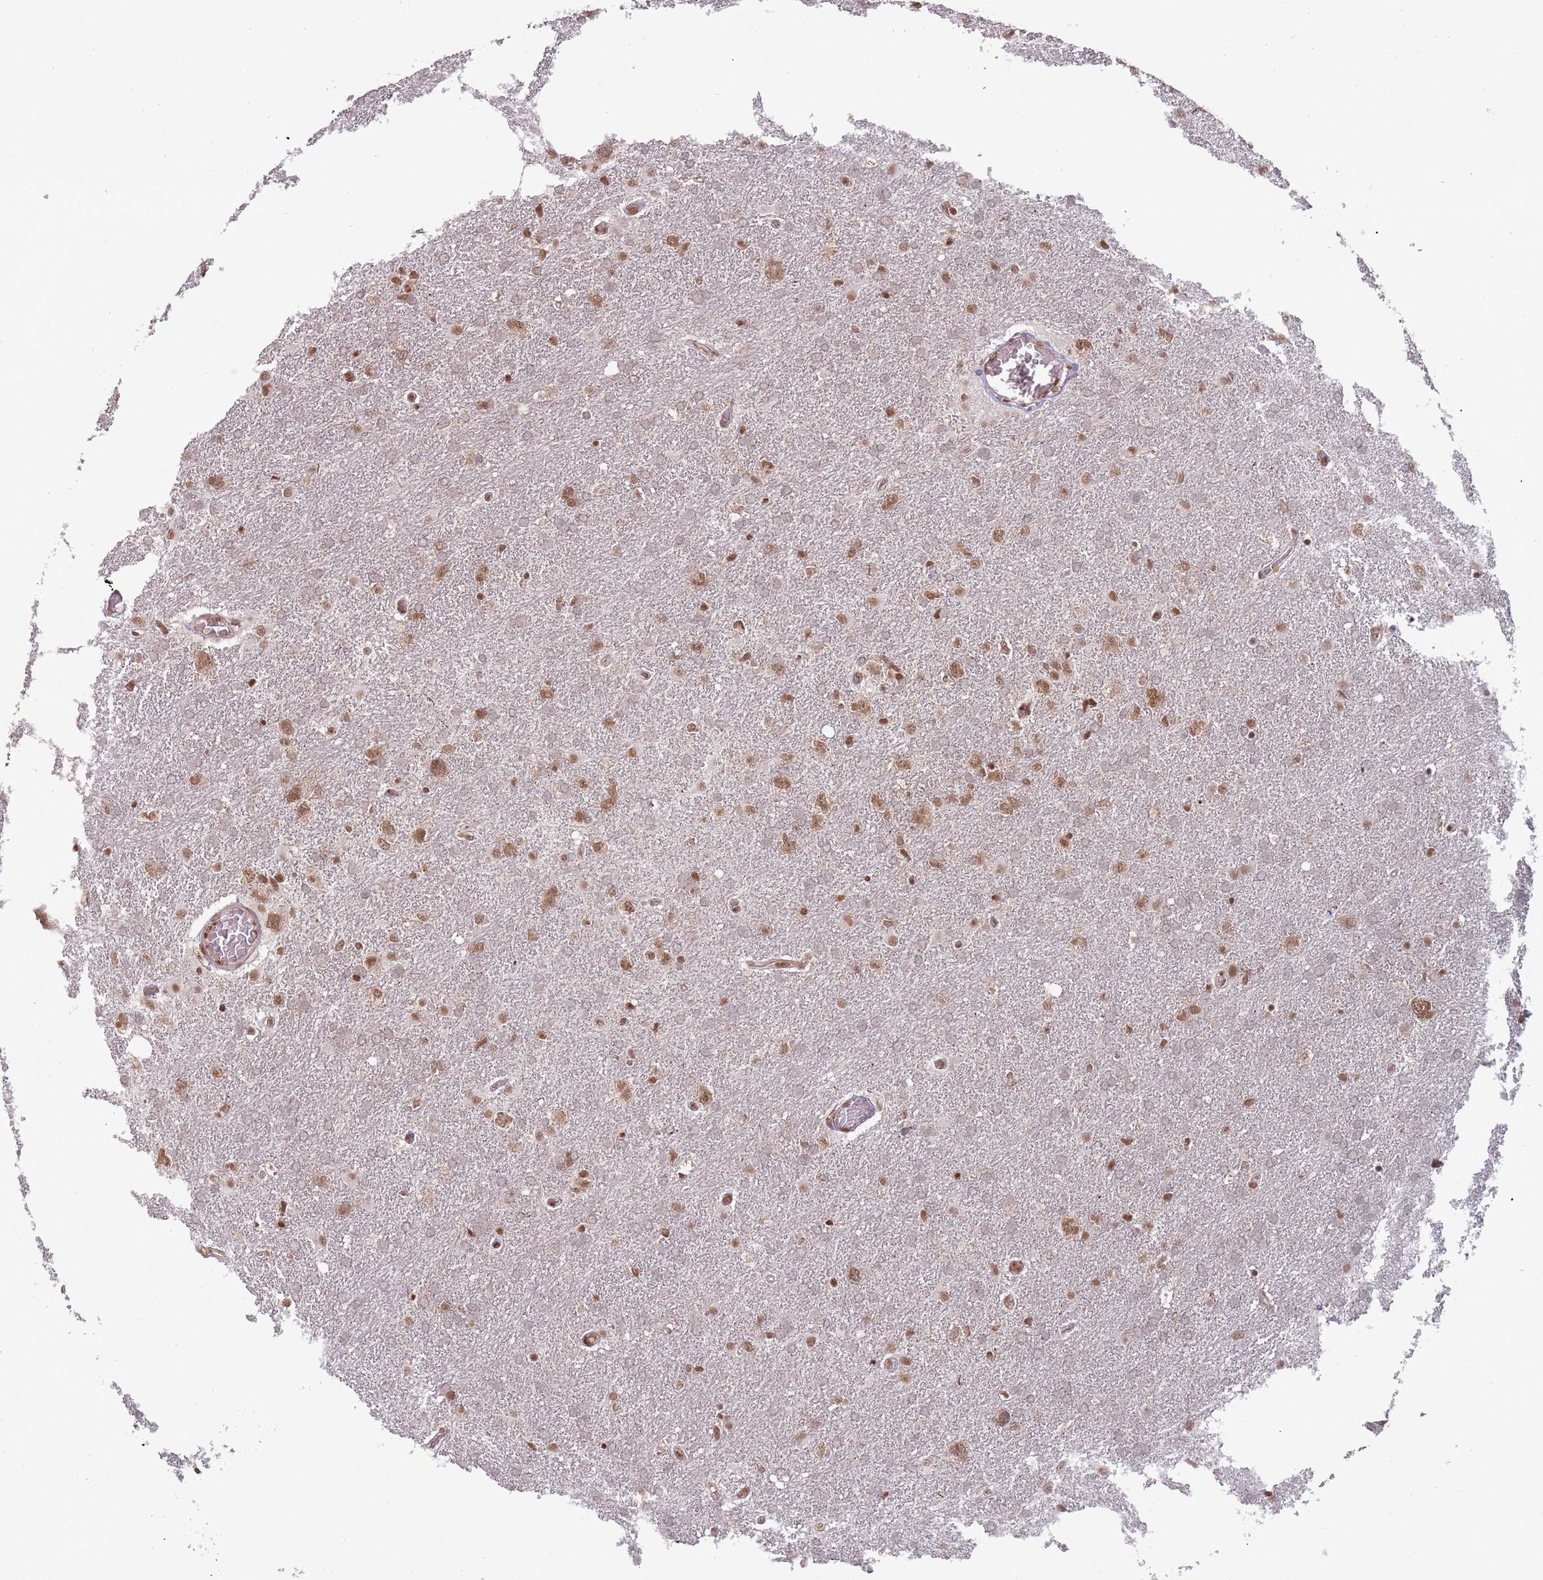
{"staining": {"intensity": "moderate", "quantity": "25%-75%", "location": "nuclear"}, "tissue": "glioma", "cell_type": "Tumor cells", "image_type": "cancer", "snomed": [{"axis": "morphology", "description": "Glioma, malignant, High grade"}, {"axis": "topography", "description": "Brain"}], "caption": "Immunohistochemical staining of human glioma demonstrates medium levels of moderate nuclear protein expression in about 25%-75% of tumor cells.", "gene": "TMED3", "patient": {"sex": "male", "age": 61}}